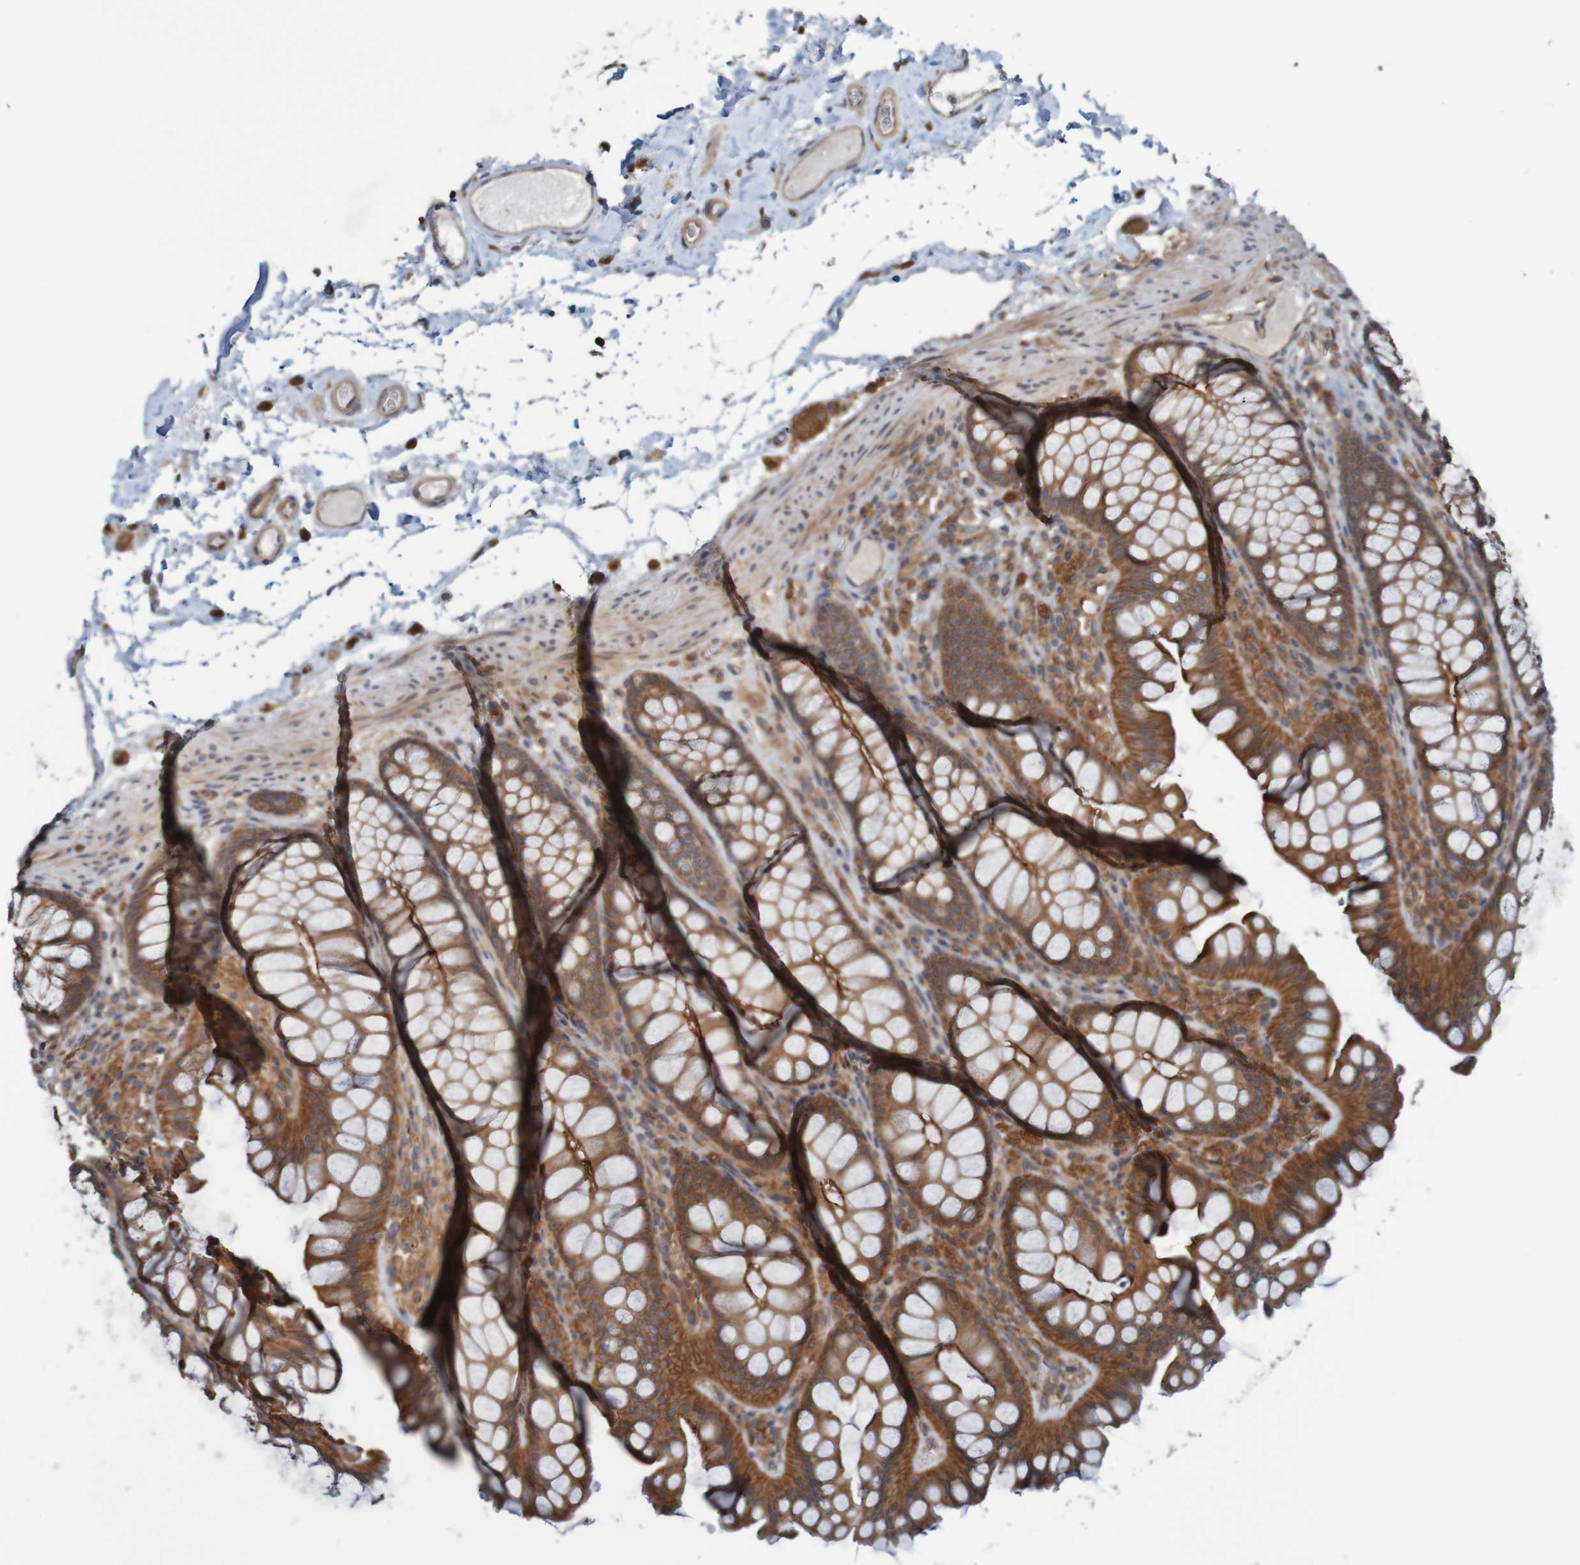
{"staining": {"intensity": "moderate", "quantity": ">75%", "location": "cytoplasmic/membranous"}, "tissue": "colon", "cell_type": "Endothelial cells", "image_type": "normal", "snomed": [{"axis": "morphology", "description": "Normal tissue, NOS"}, {"axis": "topography", "description": "Colon"}], "caption": "Protein staining exhibits moderate cytoplasmic/membranous staining in about >75% of endothelial cells in normal colon. Using DAB (3,3'-diaminobenzidine) (brown) and hematoxylin (blue) stains, captured at high magnification using brightfield microscopy.", "gene": "ARHGEF11", "patient": {"sex": "female", "age": 55}}